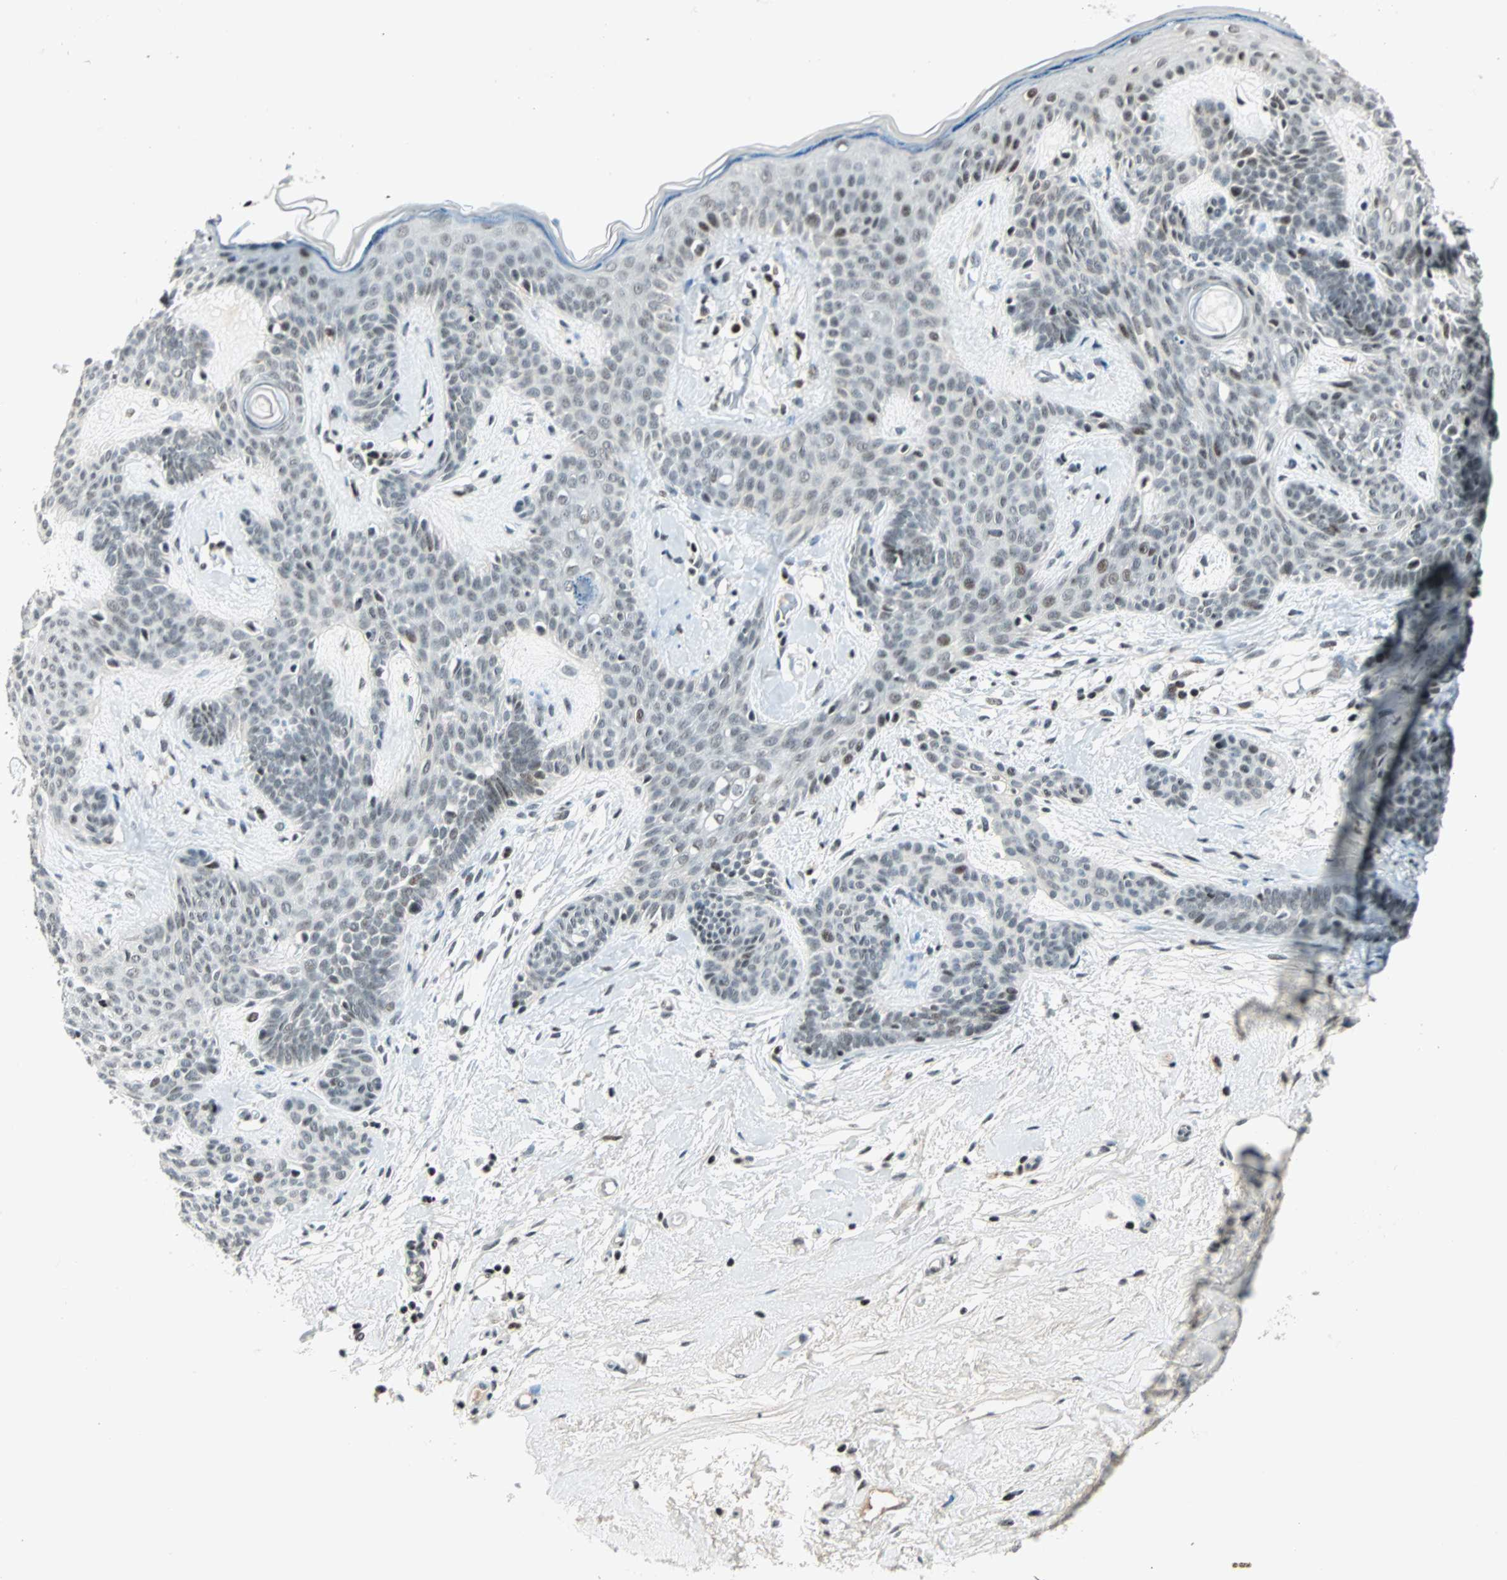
{"staining": {"intensity": "weak", "quantity": "25%-75%", "location": "nuclear"}, "tissue": "skin cancer", "cell_type": "Tumor cells", "image_type": "cancer", "snomed": [{"axis": "morphology", "description": "Developmental malformation"}, {"axis": "morphology", "description": "Basal cell carcinoma"}, {"axis": "topography", "description": "Skin"}], "caption": "Tumor cells show weak nuclear staining in about 25%-75% of cells in basal cell carcinoma (skin). (DAB (3,3'-diaminobenzidine) IHC, brown staining for protein, blue staining for nuclei).", "gene": "SIN3A", "patient": {"sex": "female", "age": 62}}